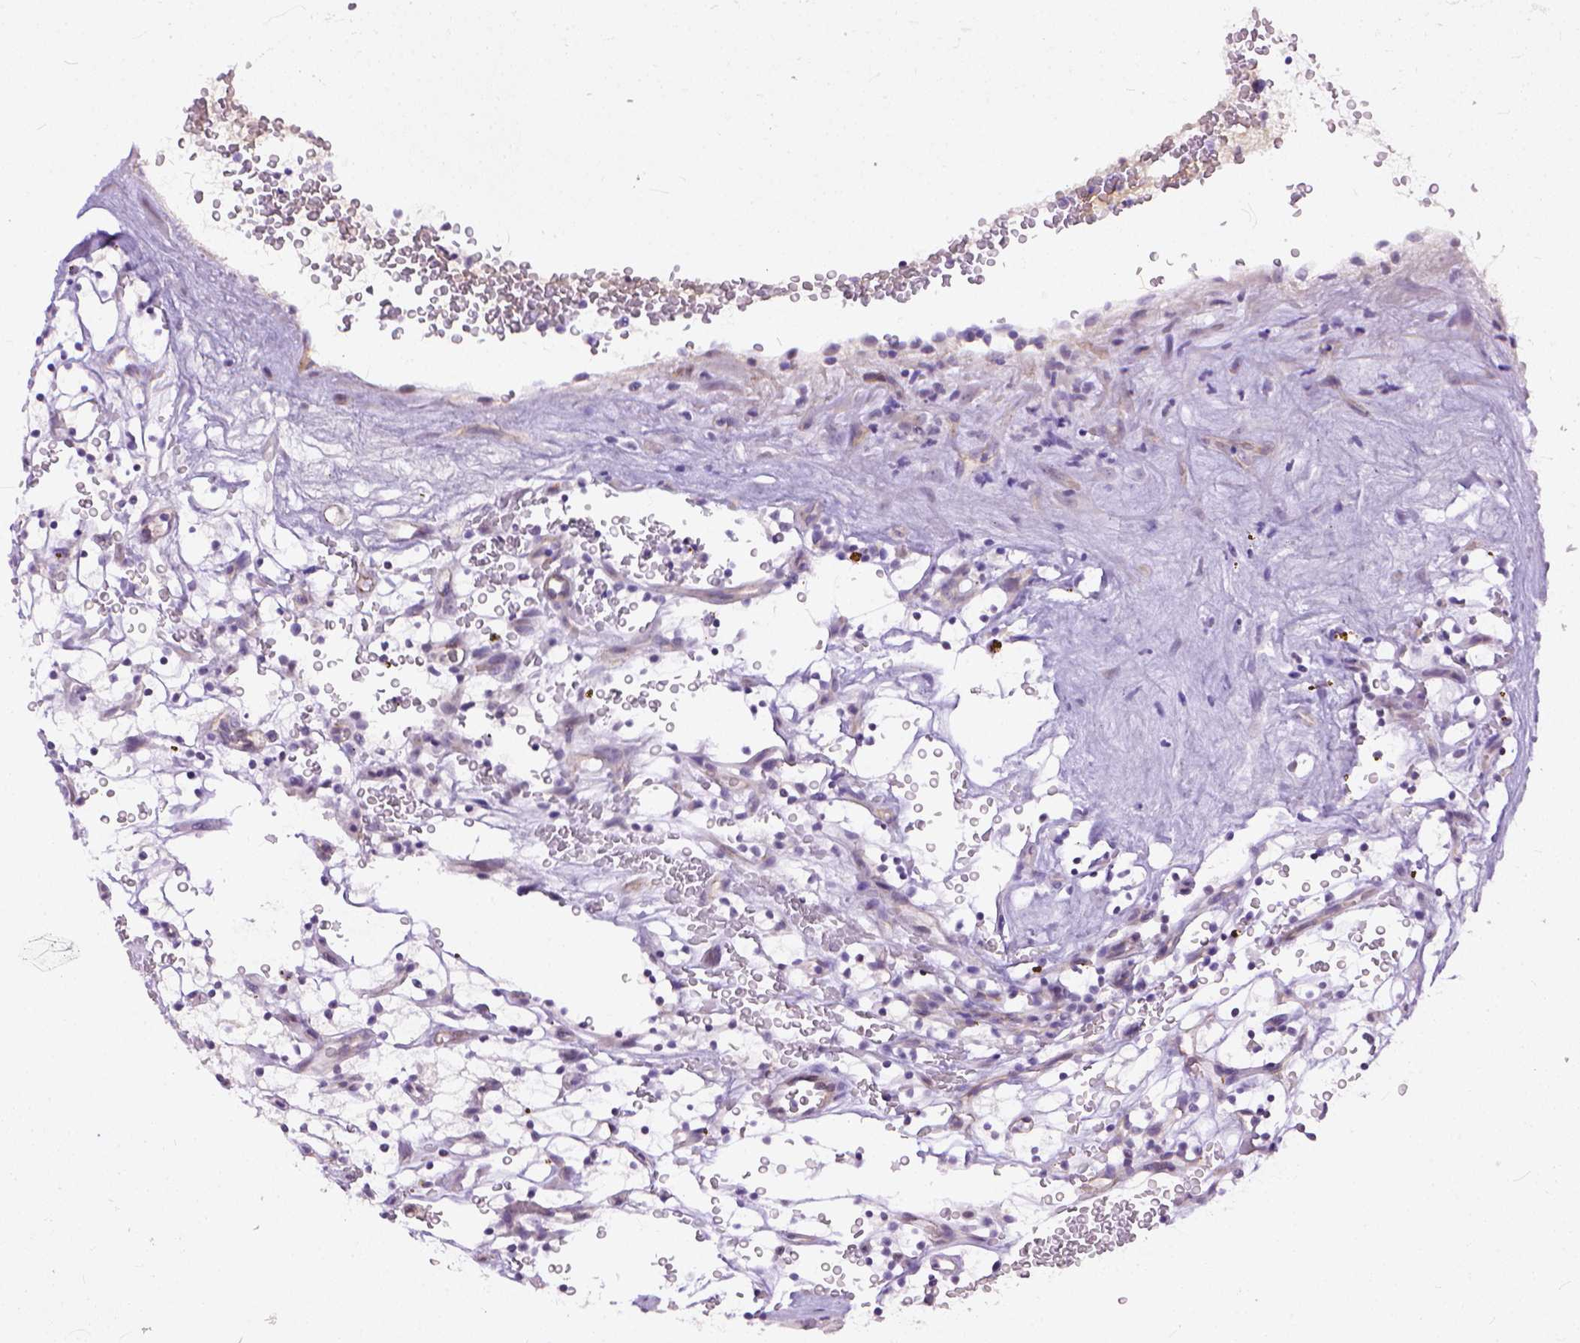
{"staining": {"intensity": "negative", "quantity": "none", "location": "none"}, "tissue": "renal cancer", "cell_type": "Tumor cells", "image_type": "cancer", "snomed": [{"axis": "morphology", "description": "Adenocarcinoma, NOS"}, {"axis": "topography", "description": "Kidney"}], "caption": "The immunohistochemistry (IHC) photomicrograph has no significant expression in tumor cells of renal cancer (adenocarcinoma) tissue.", "gene": "ADGRF1", "patient": {"sex": "female", "age": 64}}